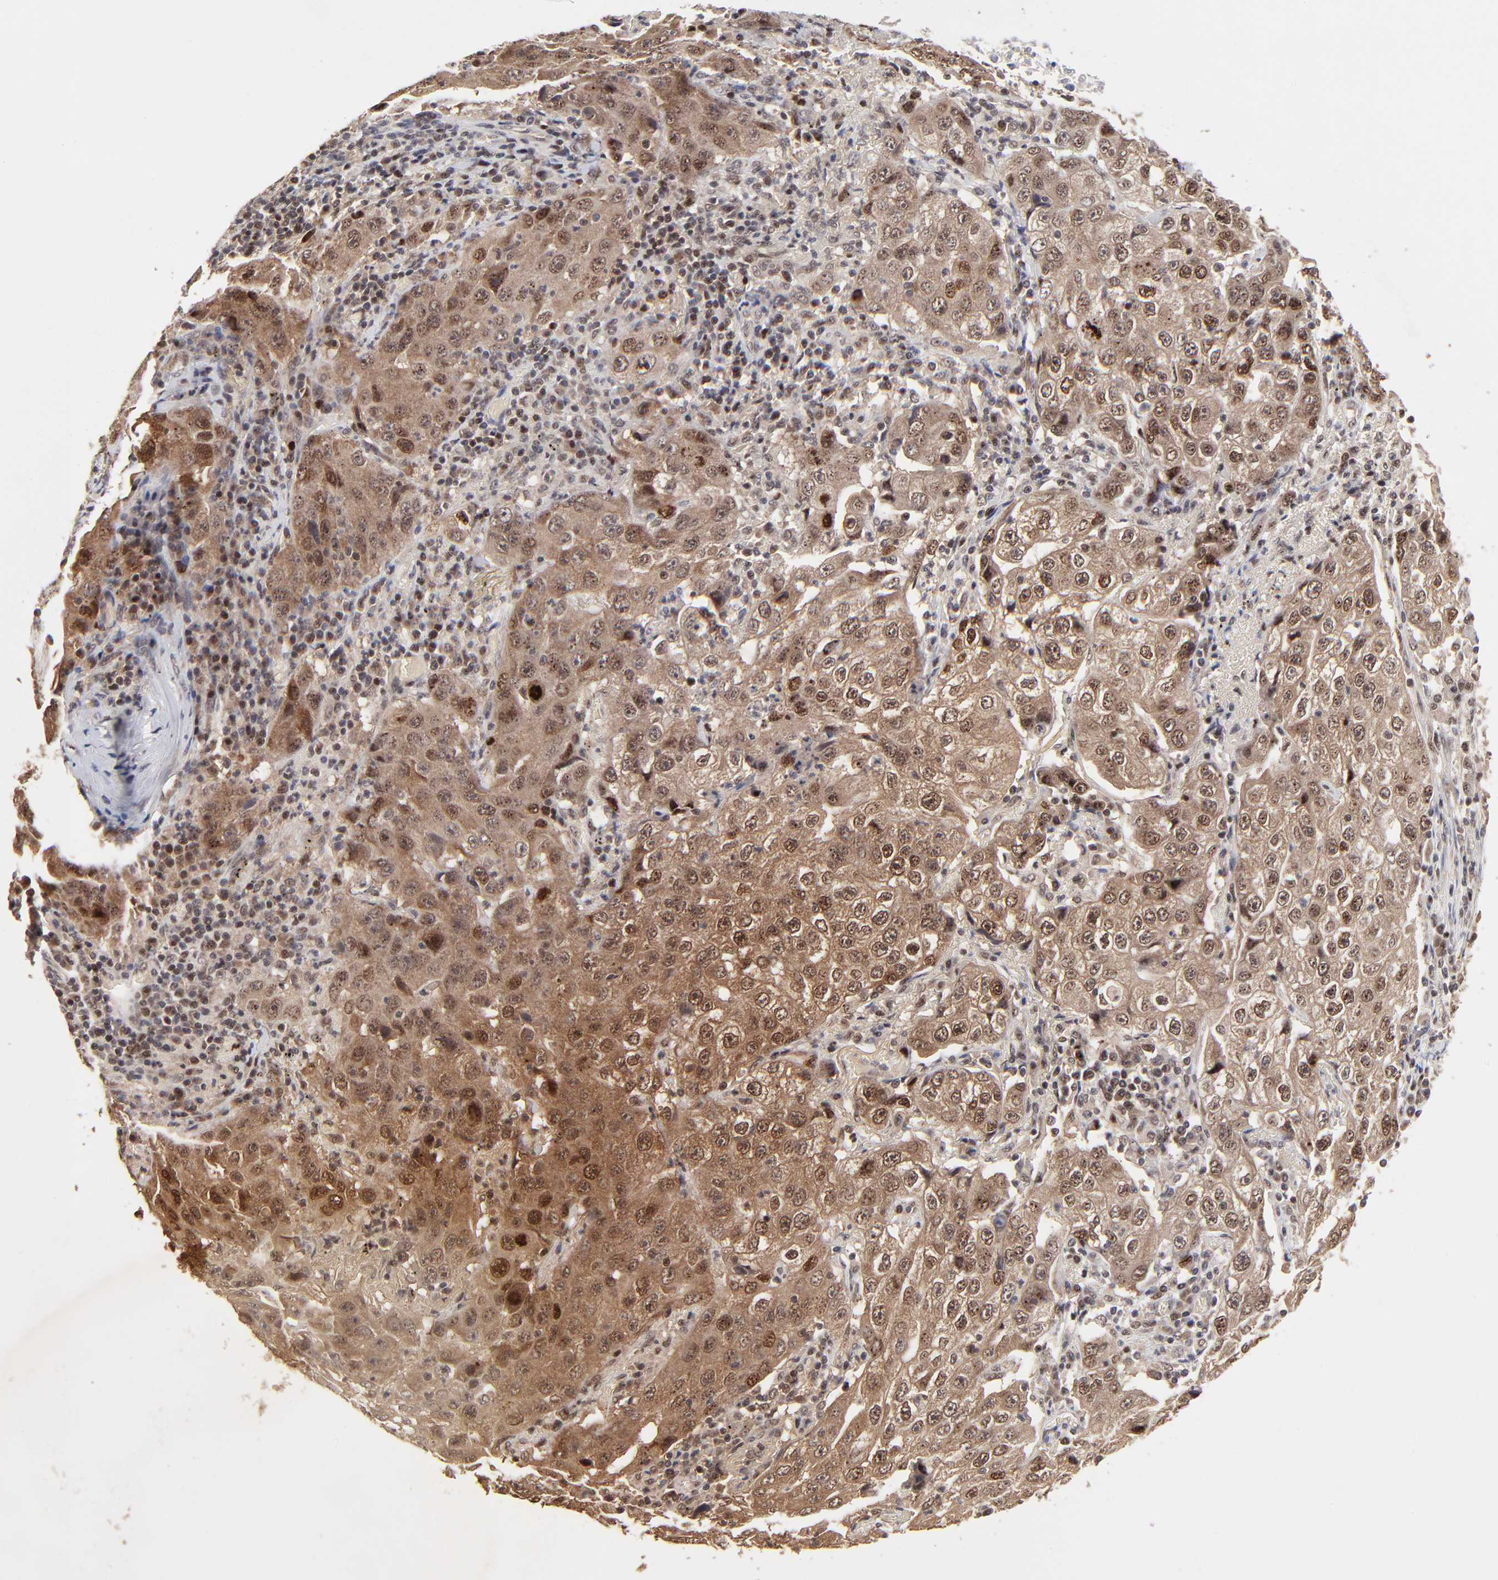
{"staining": {"intensity": "strong", "quantity": ">75%", "location": "cytoplasmic/membranous,nuclear"}, "tissue": "lung cancer", "cell_type": "Tumor cells", "image_type": "cancer", "snomed": [{"axis": "morphology", "description": "Squamous cell carcinoma, NOS"}, {"axis": "topography", "description": "Lung"}], "caption": "Strong cytoplasmic/membranous and nuclear expression is appreciated in approximately >75% of tumor cells in lung squamous cell carcinoma.", "gene": "FRMD8", "patient": {"sex": "male", "age": 64}}